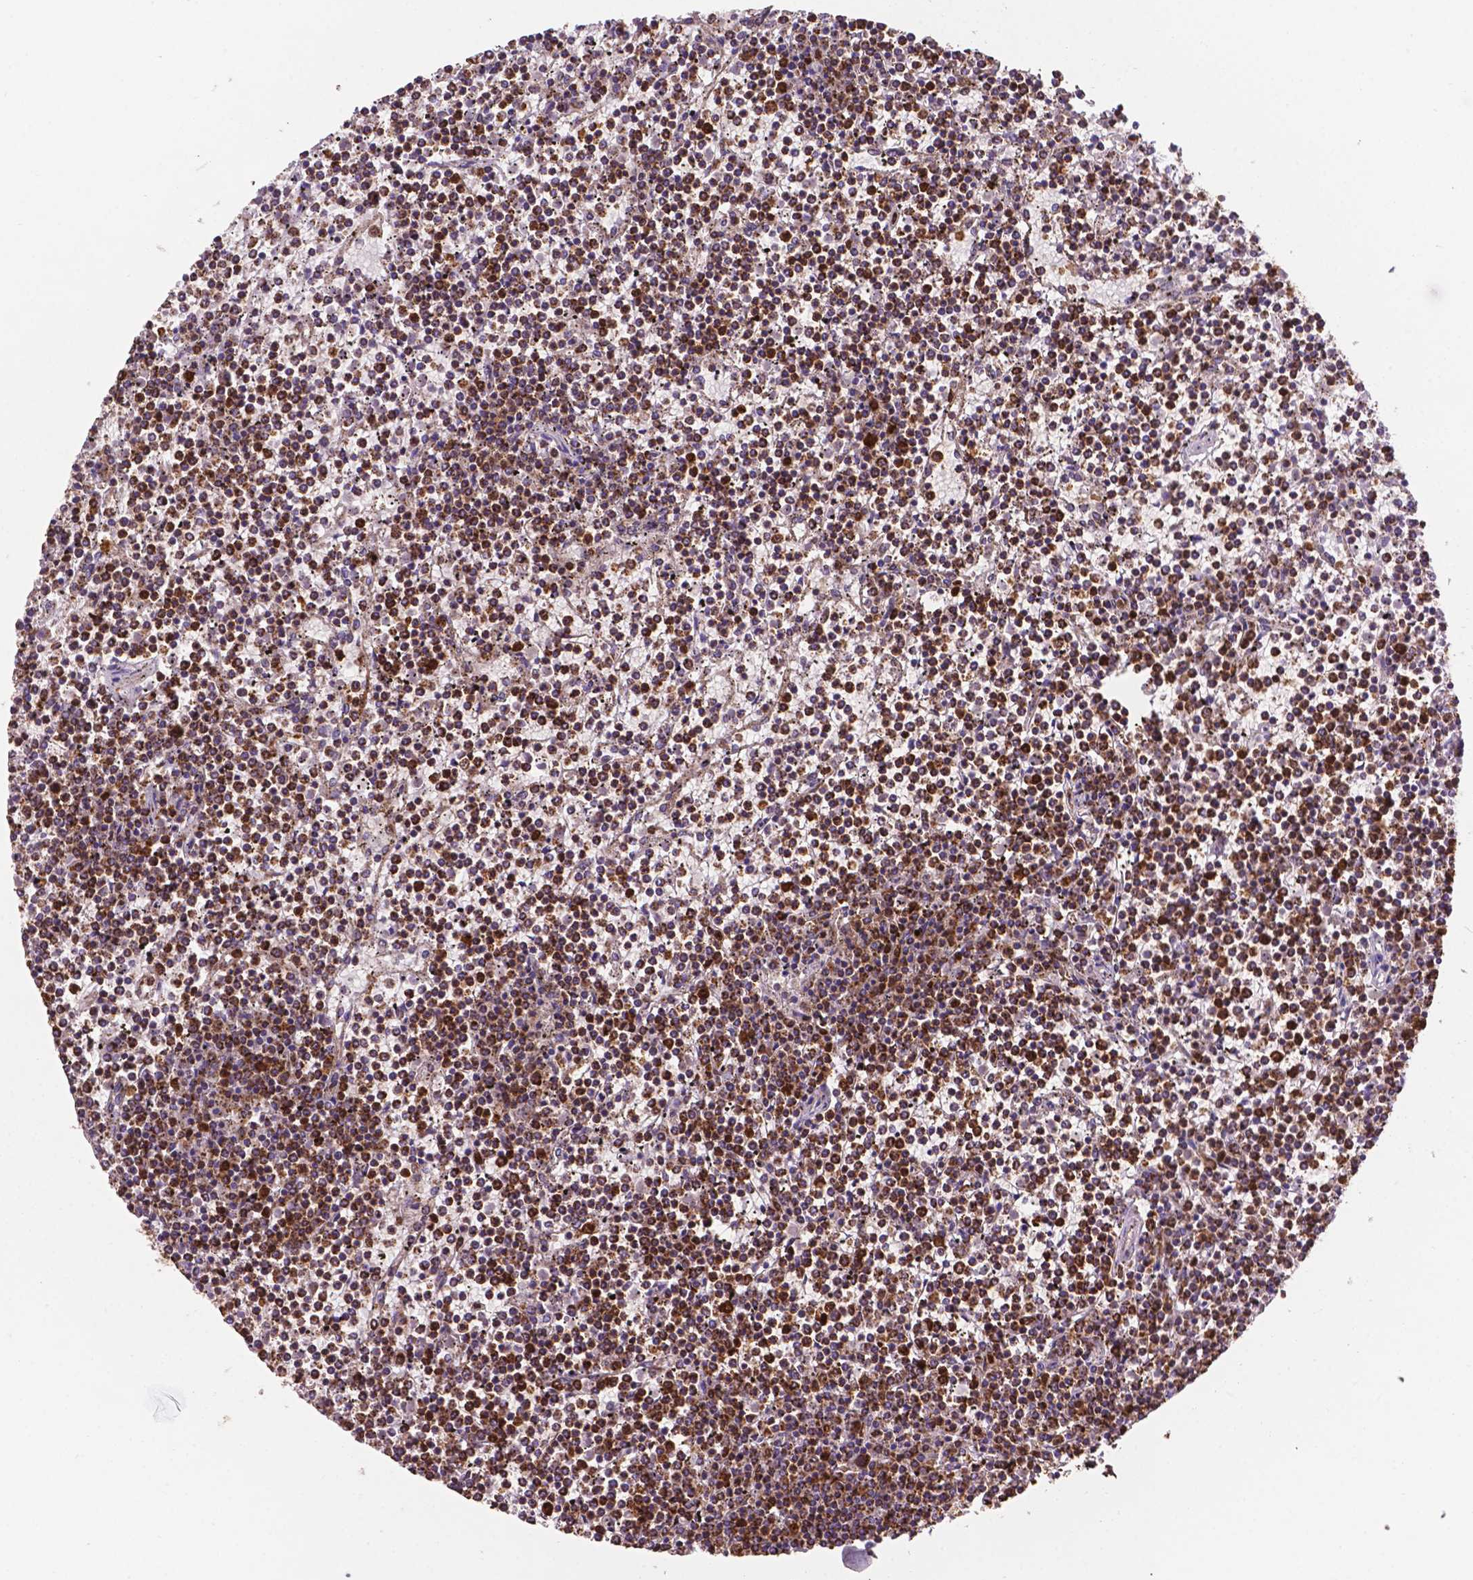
{"staining": {"intensity": "strong", "quantity": ">75%", "location": "cytoplasmic/membranous"}, "tissue": "lymphoma", "cell_type": "Tumor cells", "image_type": "cancer", "snomed": [{"axis": "morphology", "description": "Malignant lymphoma, non-Hodgkin's type, Low grade"}, {"axis": "topography", "description": "Spleen"}], "caption": "Immunohistochemical staining of malignant lymphoma, non-Hodgkin's type (low-grade) displays high levels of strong cytoplasmic/membranous protein positivity in approximately >75% of tumor cells.", "gene": "HSPD1", "patient": {"sex": "female", "age": 19}}